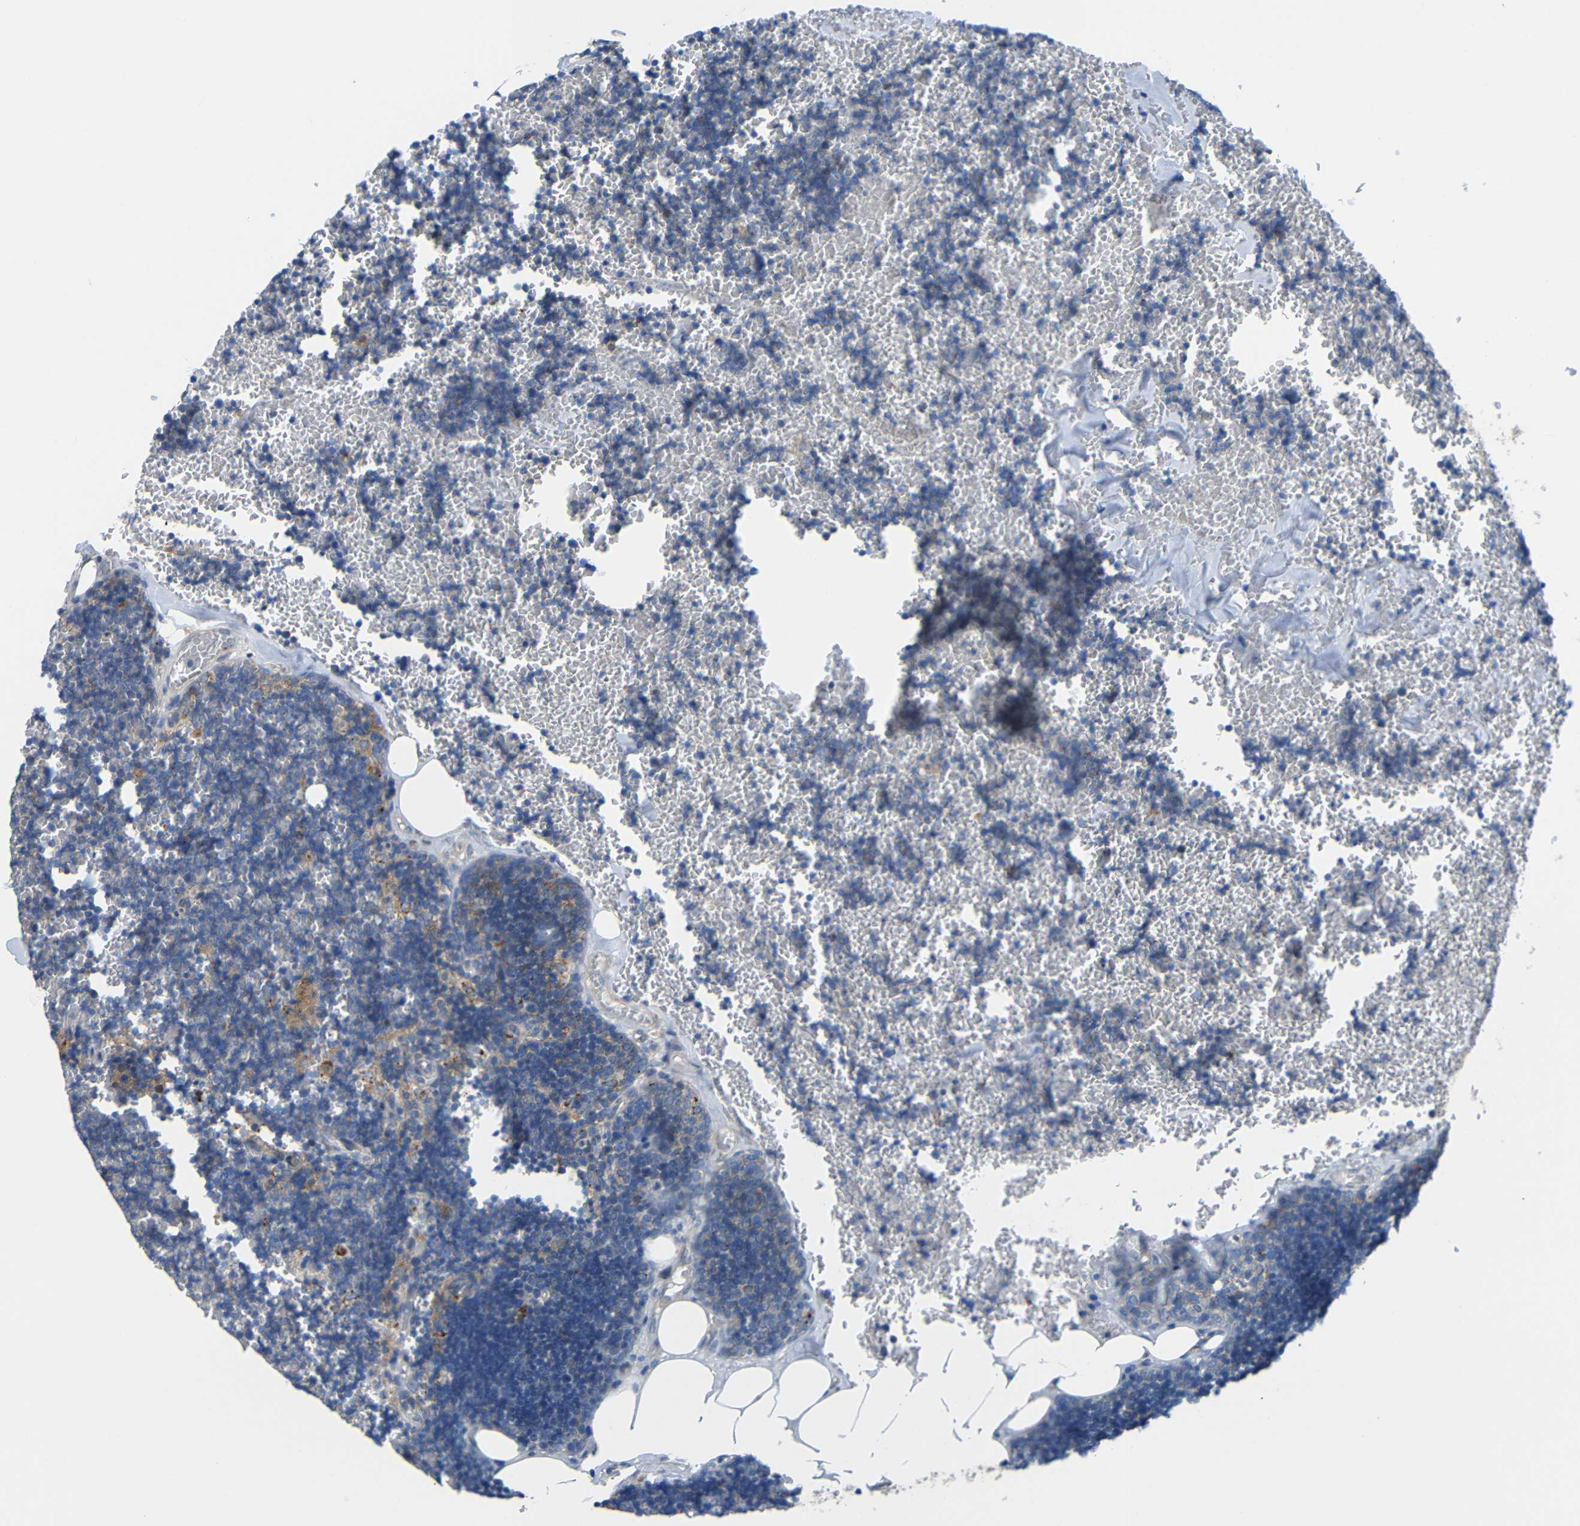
{"staining": {"intensity": "strong", "quantity": ">75%", "location": "cytoplasmic/membranous"}, "tissue": "lymph node", "cell_type": "Germinal center cells", "image_type": "normal", "snomed": [{"axis": "morphology", "description": "Normal tissue, NOS"}, {"axis": "topography", "description": "Lymph node"}], "caption": "Protein expression by immunohistochemistry (IHC) displays strong cytoplasmic/membranous positivity in about >75% of germinal center cells in normal lymph node. (Brightfield microscopy of DAB IHC at high magnification).", "gene": "SYPL1", "patient": {"sex": "male", "age": 33}}